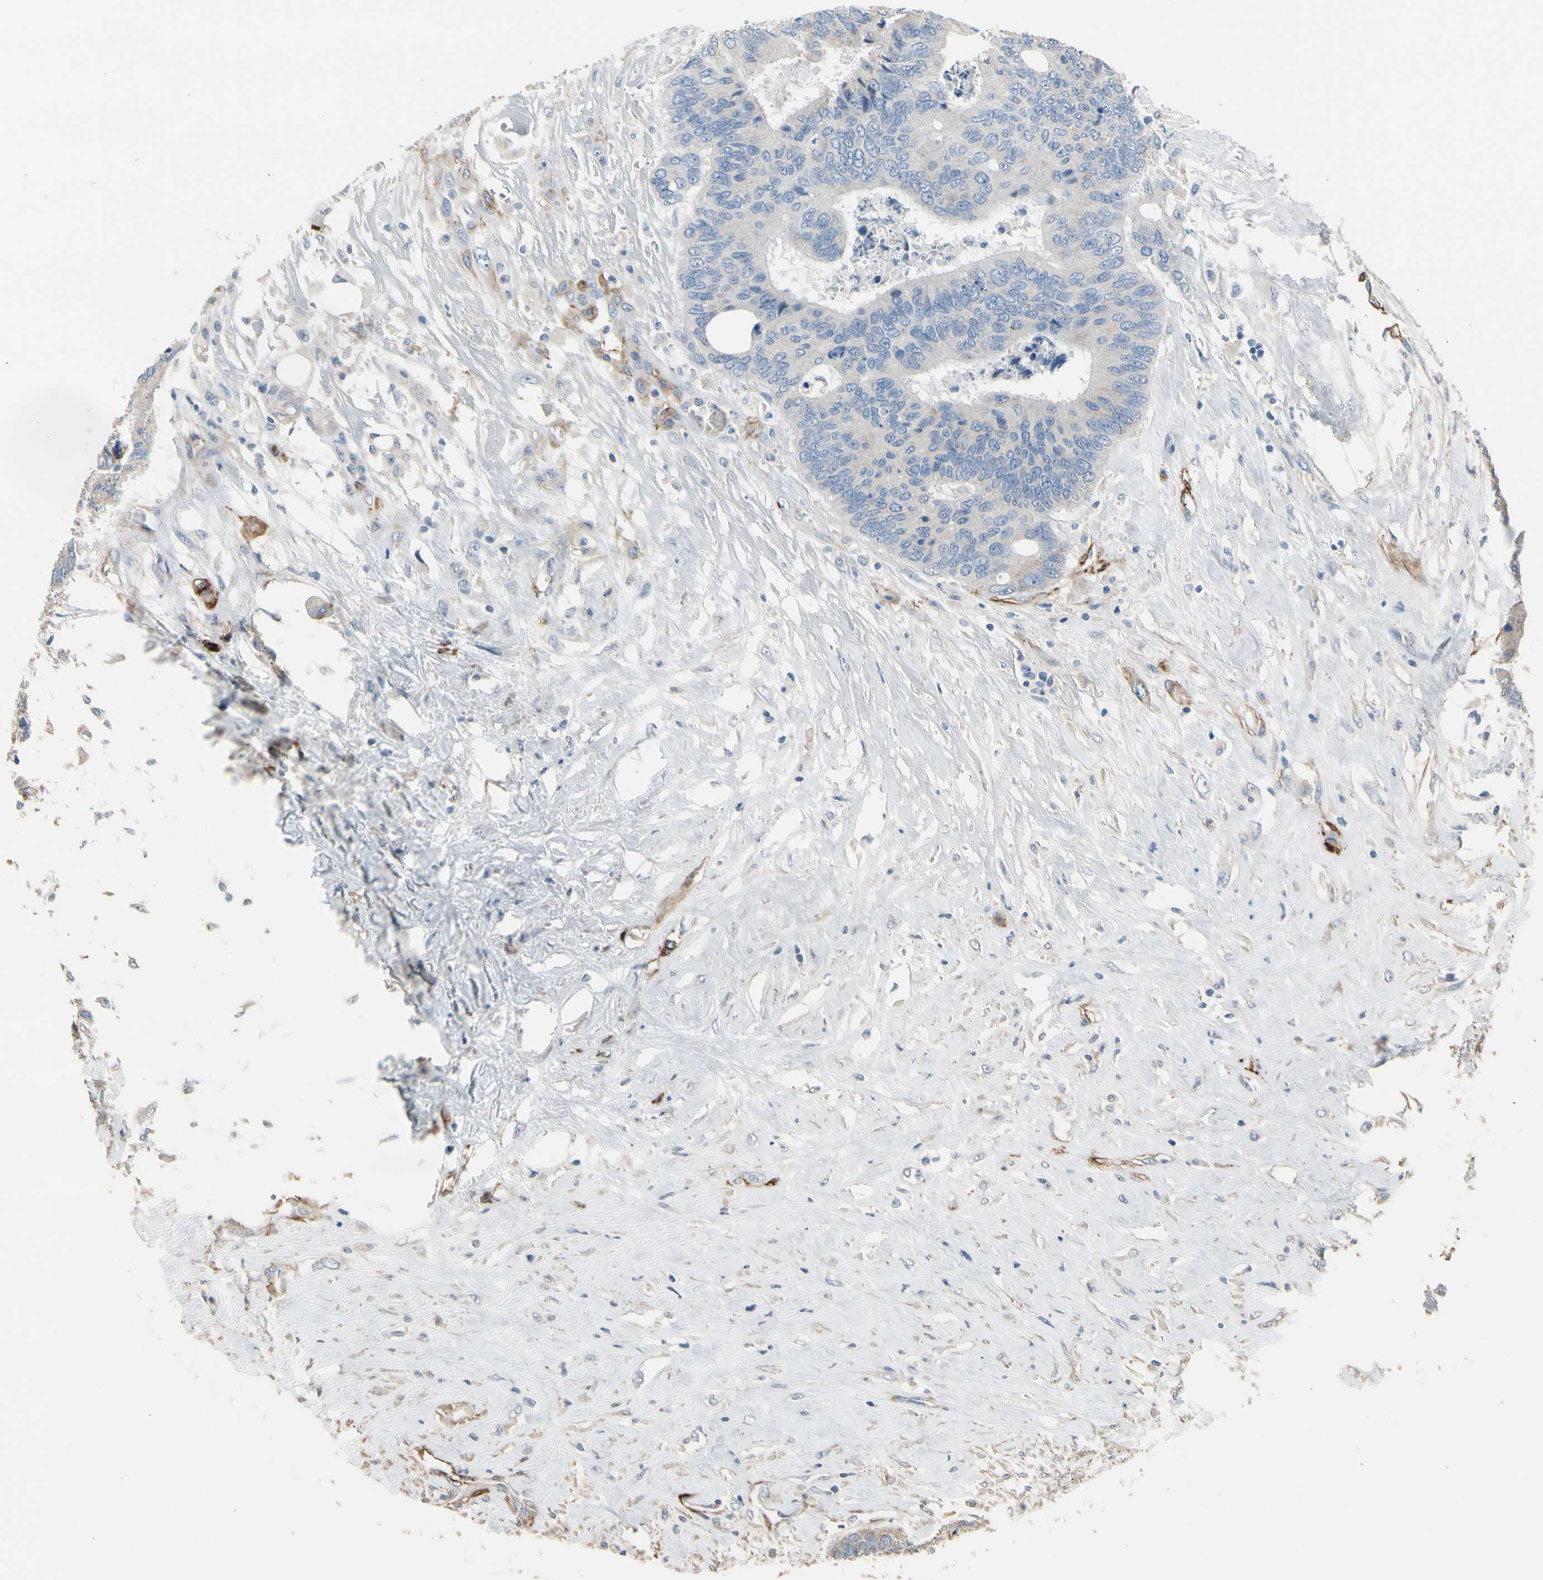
{"staining": {"intensity": "weak", "quantity": "<25%", "location": "cytoplasmic/membranous"}, "tissue": "colorectal cancer", "cell_type": "Tumor cells", "image_type": "cancer", "snomed": [{"axis": "morphology", "description": "Adenocarcinoma, NOS"}, {"axis": "topography", "description": "Rectum"}], "caption": "Tumor cells show no significant expression in colorectal cancer (adenocarcinoma). The staining was performed using DAB (3,3'-diaminobenzidine) to visualize the protein expression in brown, while the nuclei were stained in blue with hematoxylin (Magnification: 20x).", "gene": "SUSD2", "patient": {"sex": "male", "age": 55}}